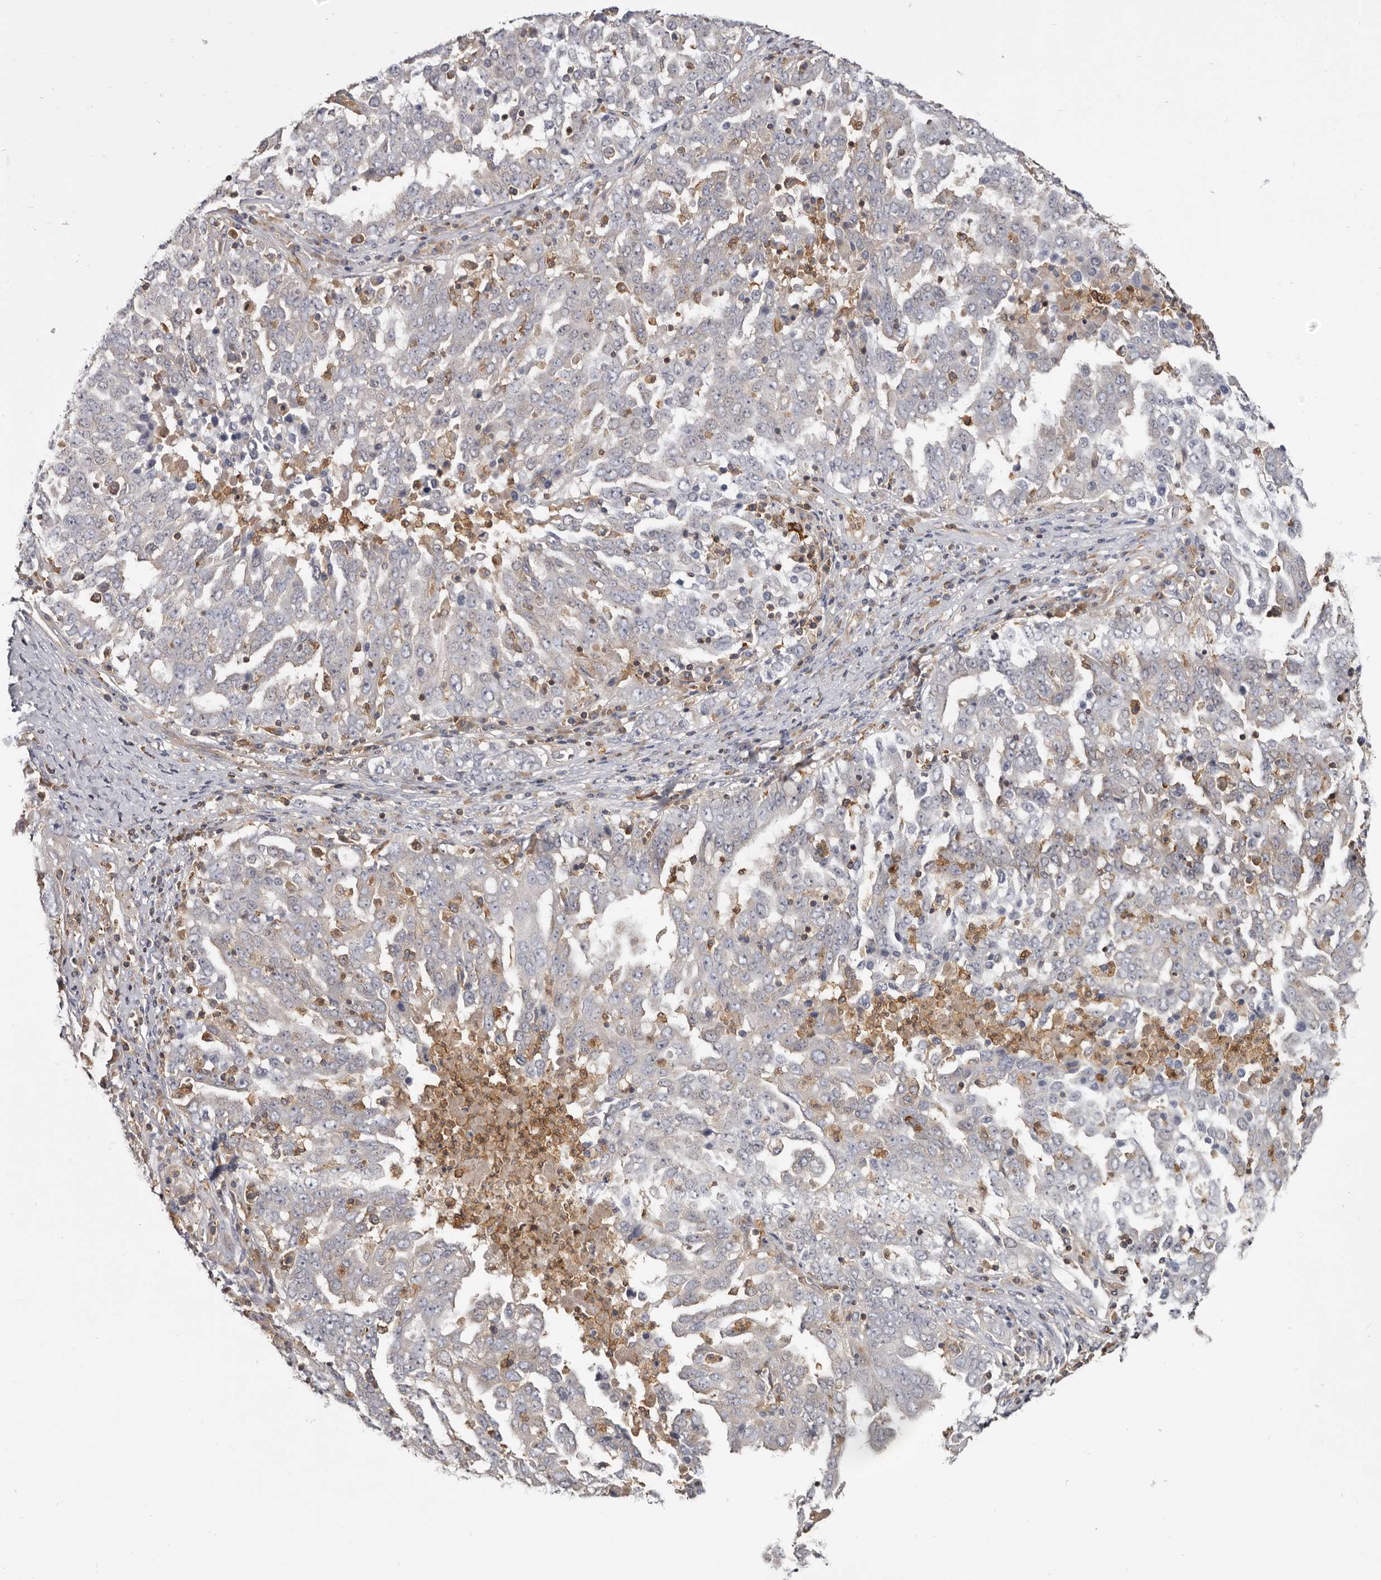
{"staining": {"intensity": "moderate", "quantity": "<25%", "location": "cytoplasmic/membranous"}, "tissue": "ovarian cancer", "cell_type": "Tumor cells", "image_type": "cancer", "snomed": [{"axis": "morphology", "description": "Carcinoma, endometroid"}, {"axis": "topography", "description": "Ovary"}], "caption": "Brown immunohistochemical staining in endometroid carcinoma (ovarian) demonstrates moderate cytoplasmic/membranous staining in approximately <25% of tumor cells. The staining is performed using DAB brown chromogen to label protein expression. The nuclei are counter-stained blue using hematoxylin.", "gene": "CBL", "patient": {"sex": "female", "age": 62}}